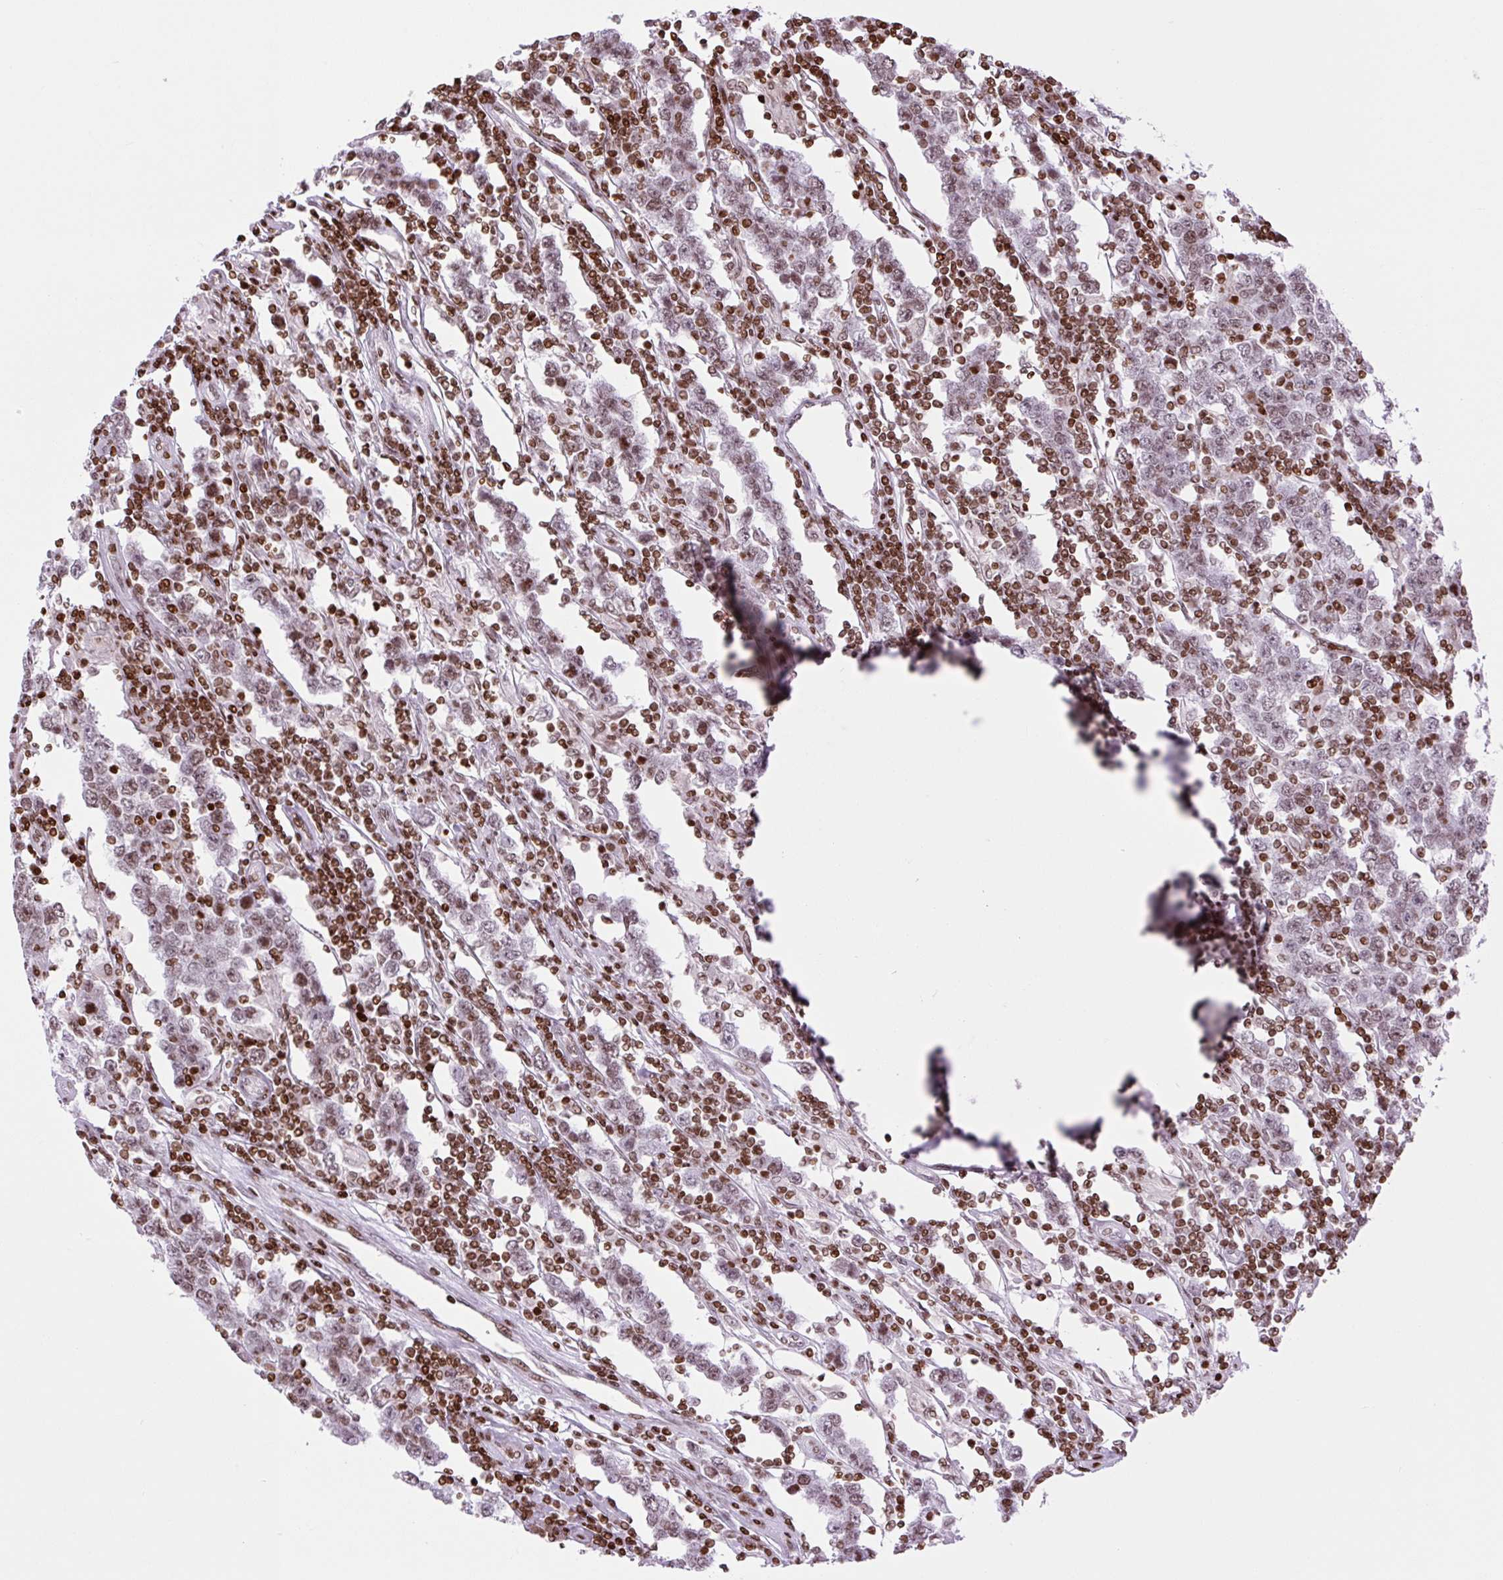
{"staining": {"intensity": "weak", "quantity": "25%-75%", "location": "nuclear"}, "tissue": "testis cancer", "cell_type": "Tumor cells", "image_type": "cancer", "snomed": [{"axis": "morphology", "description": "Normal tissue, NOS"}, {"axis": "morphology", "description": "Urothelial carcinoma, High grade"}, {"axis": "morphology", "description": "Seminoma, NOS"}, {"axis": "morphology", "description": "Carcinoma, Embryonal, NOS"}, {"axis": "topography", "description": "Urinary bladder"}, {"axis": "topography", "description": "Testis"}], "caption": "Immunohistochemistry (DAB (3,3'-diaminobenzidine)) staining of human testis urothelial carcinoma (high-grade) demonstrates weak nuclear protein expression in about 25%-75% of tumor cells. (Stains: DAB (3,3'-diaminobenzidine) in brown, nuclei in blue, Microscopy: brightfield microscopy at high magnification).", "gene": "H1-3", "patient": {"sex": "male", "age": 41}}